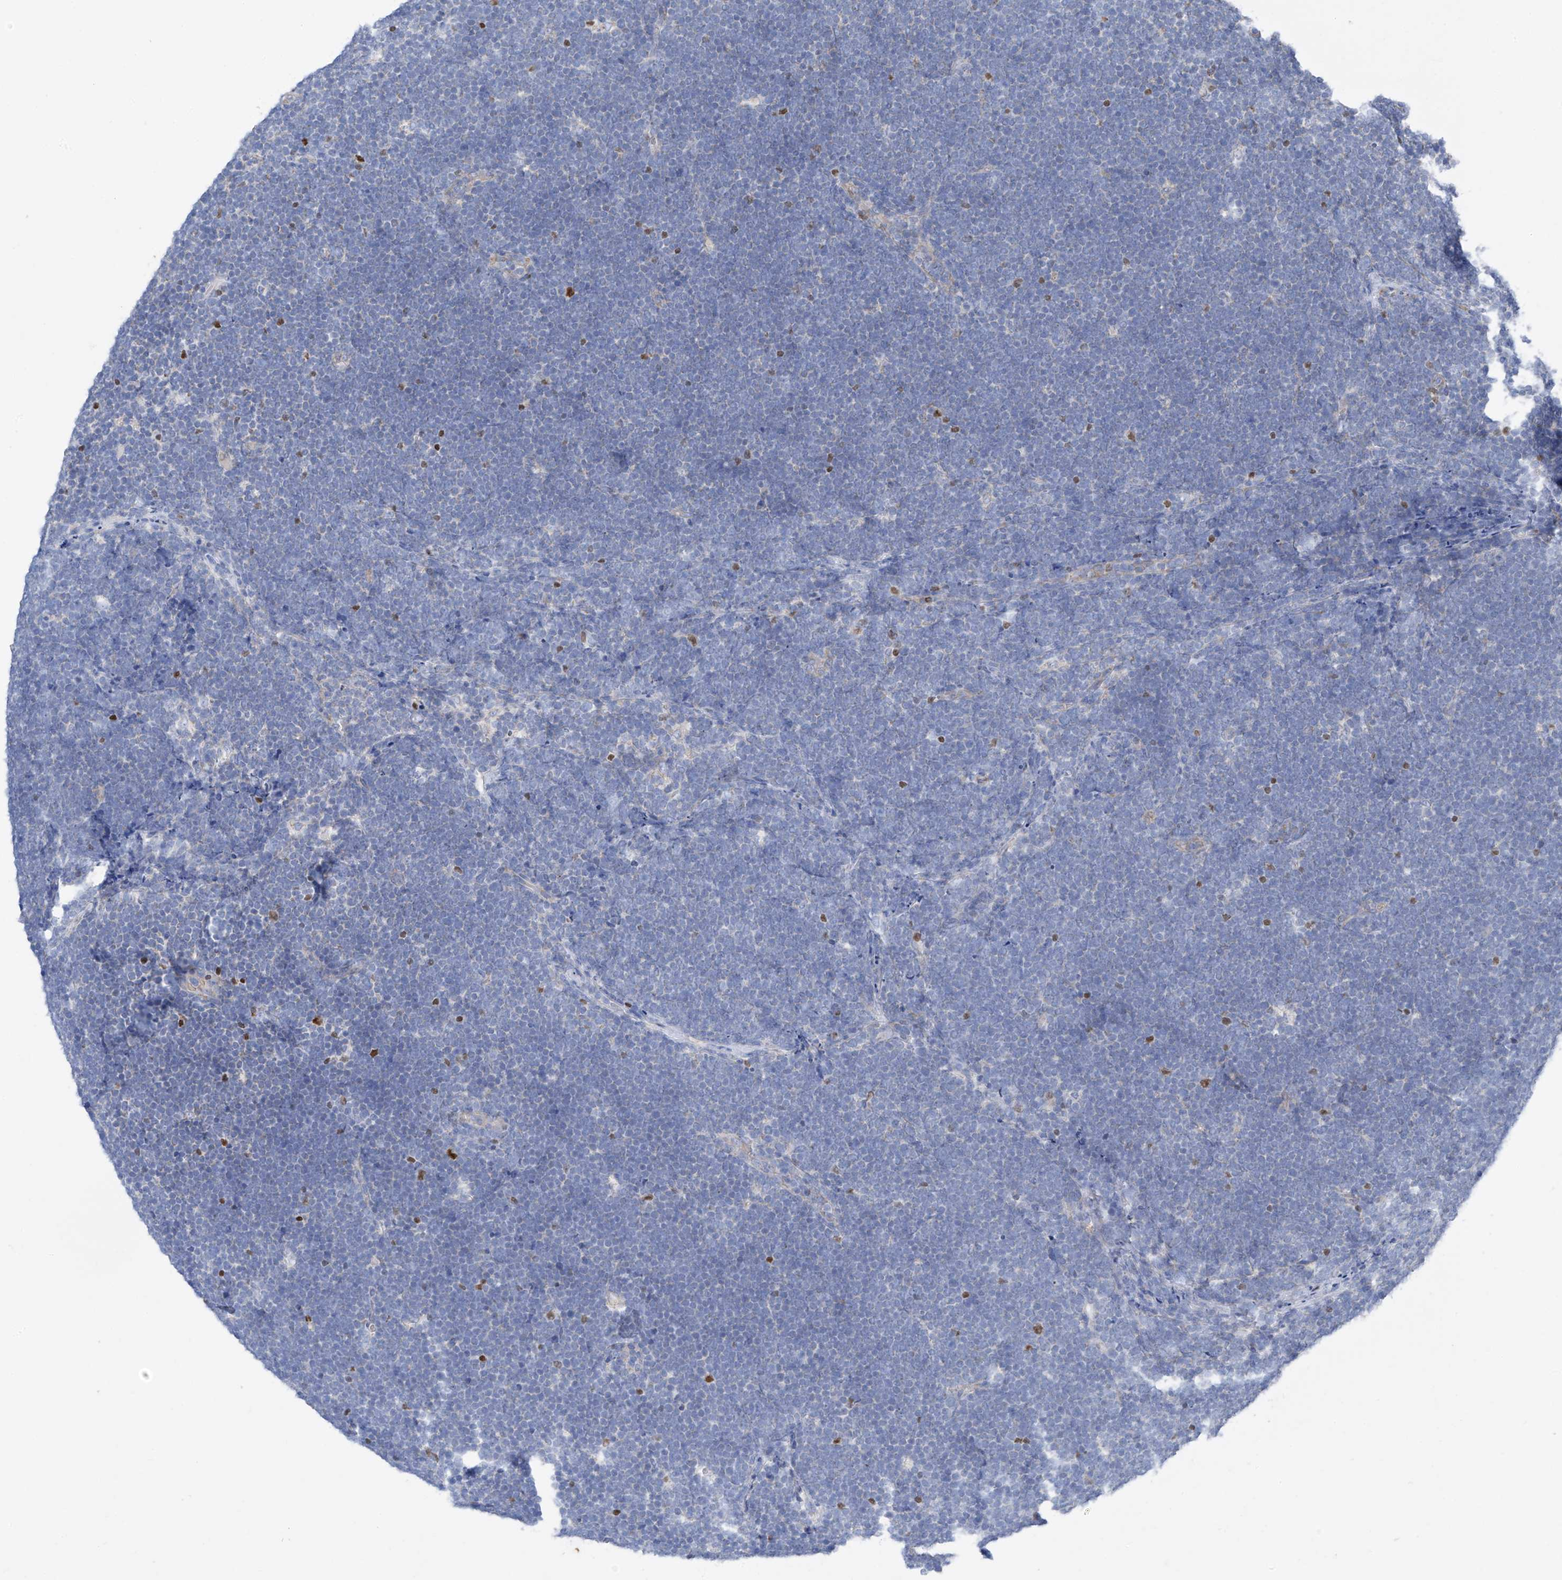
{"staining": {"intensity": "negative", "quantity": "none", "location": "none"}, "tissue": "lymphoma", "cell_type": "Tumor cells", "image_type": "cancer", "snomed": [{"axis": "morphology", "description": "Malignant lymphoma, non-Hodgkin's type, High grade"}, {"axis": "topography", "description": "Lymph node"}], "caption": "Immunohistochemistry micrograph of neoplastic tissue: human high-grade malignant lymphoma, non-Hodgkin's type stained with DAB shows no significant protein positivity in tumor cells. The staining was performed using DAB (3,3'-diaminobenzidine) to visualize the protein expression in brown, while the nuclei were stained in blue with hematoxylin (Magnification: 20x).", "gene": "EOMES", "patient": {"sex": "male", "age": 13}}